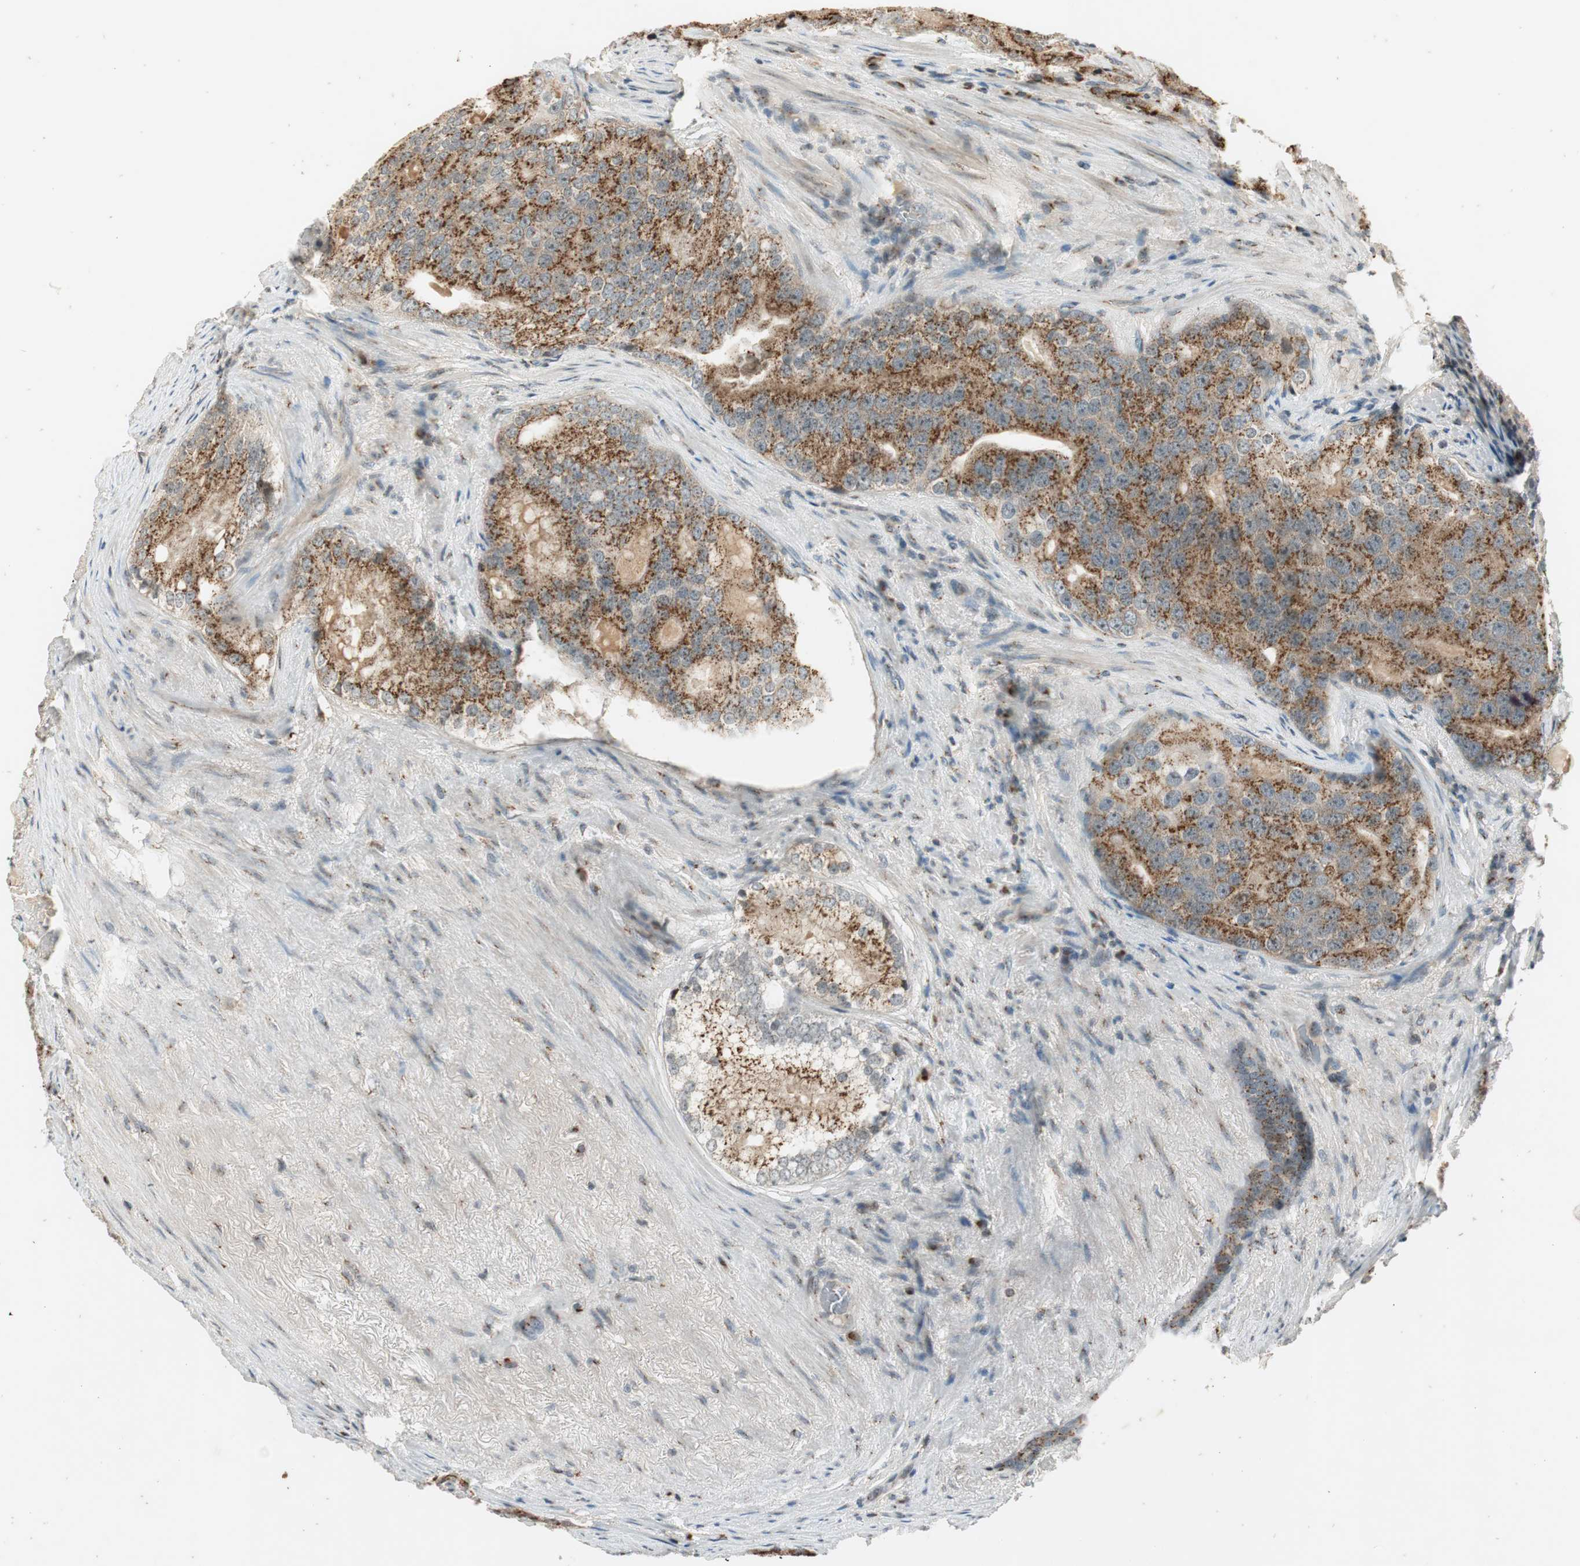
{"staining": {"intensity": "moderate", "quantity": ">75%", "location": "cytoplasmic/membranous"}, "tissue": "prostate cancer", "cell_type": "Tumor cells", "image_type": "cancer", "snomed": [{"axis": "morphology", "description": "Adenocarcinoma, High grade"}, {"axis": "topography", "description": "Prostate"}], "caption": "High-grade adenocarcinoma (prostate) tissue demonstrates moderate cytoplasmic/membranous staining in approximately >75% of tumor cells, visualized by immunohistochemistry.", "gene": "NEO1", "patient": {"sex": "male", "age": 66}}